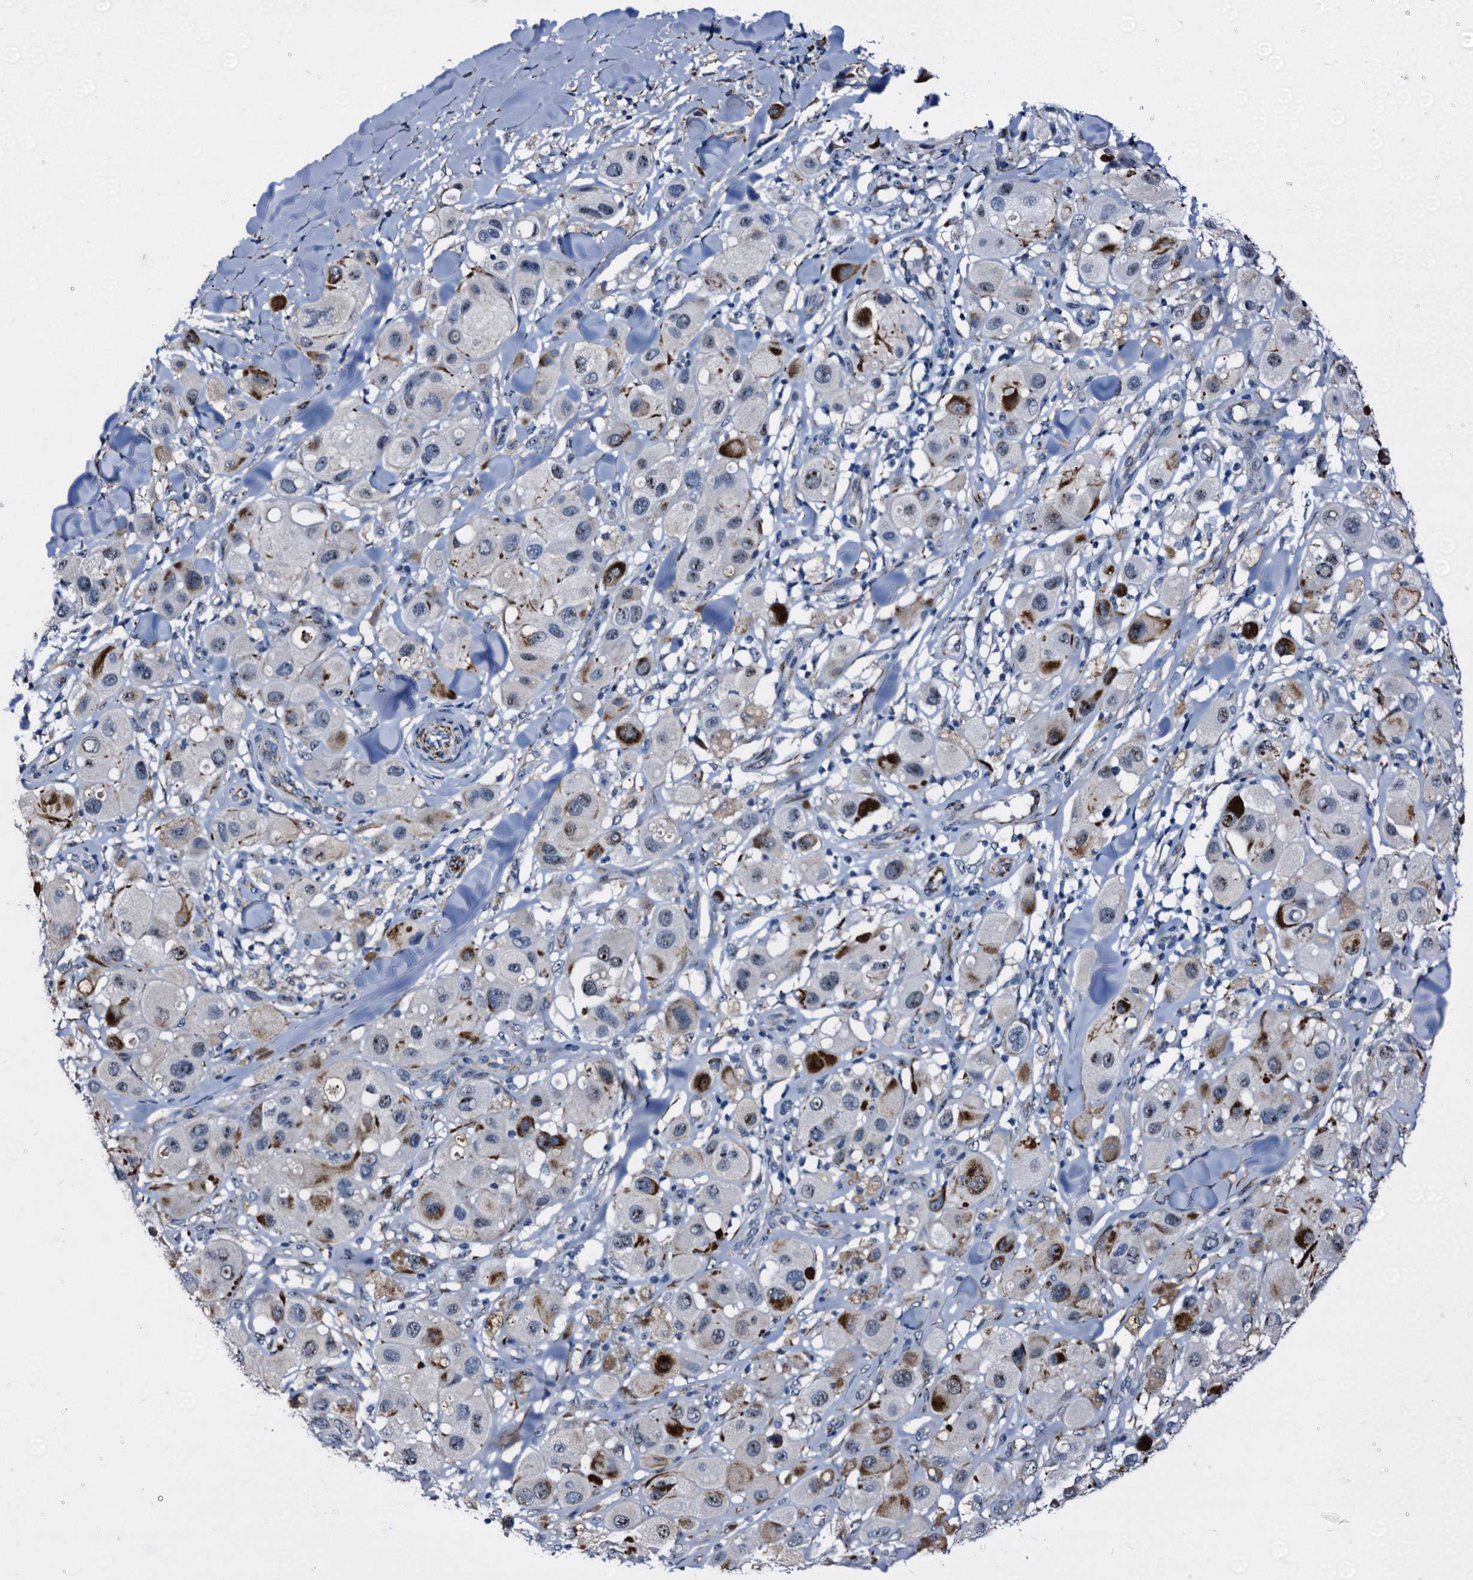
{"staining": {"intensity": "strong", "quantity": "25%-75%", "location": "cytoplasmic/membranous,nuclear"}, "tissue": "melanoma", "cell_type": "Tumor cells", "image_type": "cancer", "snomed": [{"axis": "morphology", "description": "Malignant melanoma, Metastatic site"}, {"axis": "topography", "description": "Skin"}], "caption": "Protein staining of malignant melanoma (metastatic site) tissue exhibits strong cytoplasmic/membranous and nuclear expression in about 25%-75% of tumor cells.", "gene": "EMG1", "patient": {"sex": "male", "age": 41}}